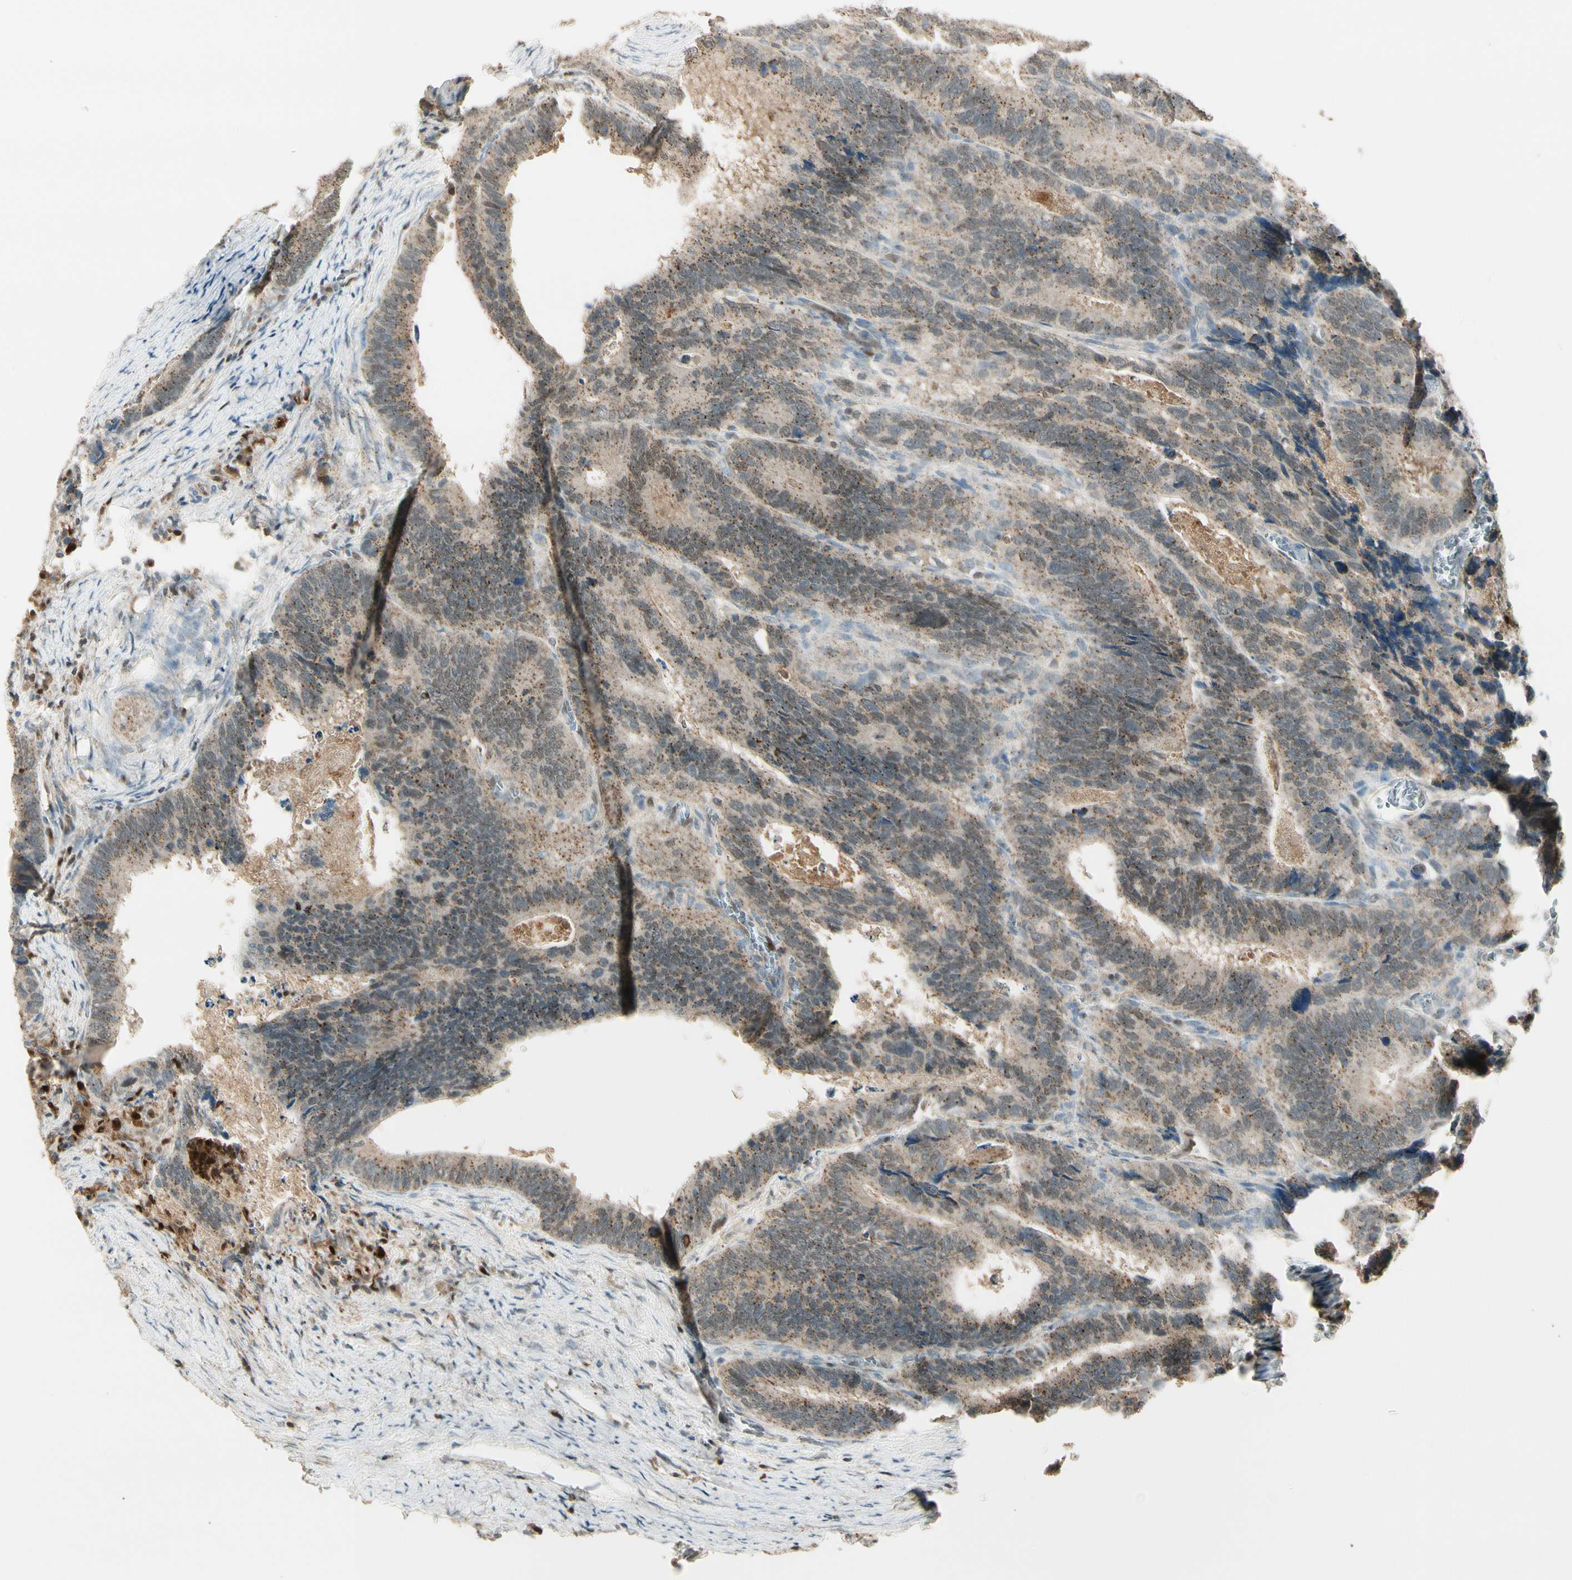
{"staining": {"intensity": "moderate", "quantity": "<25%", "location": "cytoplasmic/membranous"}, "tissue": "colorectal cancer", "cell_type": "Tumor cells", "image_type": "cancer", "snomed": [{"axis": "morphology", "description": "Adenocarcinoma, NOS"}, {"axis": "topography", "description": "Colon"}], "caption": "Moderate cytoplasmic/membranous positivity for a protein is present in approximately <25% of tumor cells of colorectal cancer (adenocarcinoma) using immunohistochemistry (IHC).", "gene": "LTA4H", "patient": {"sex": "male", "age": 72}}